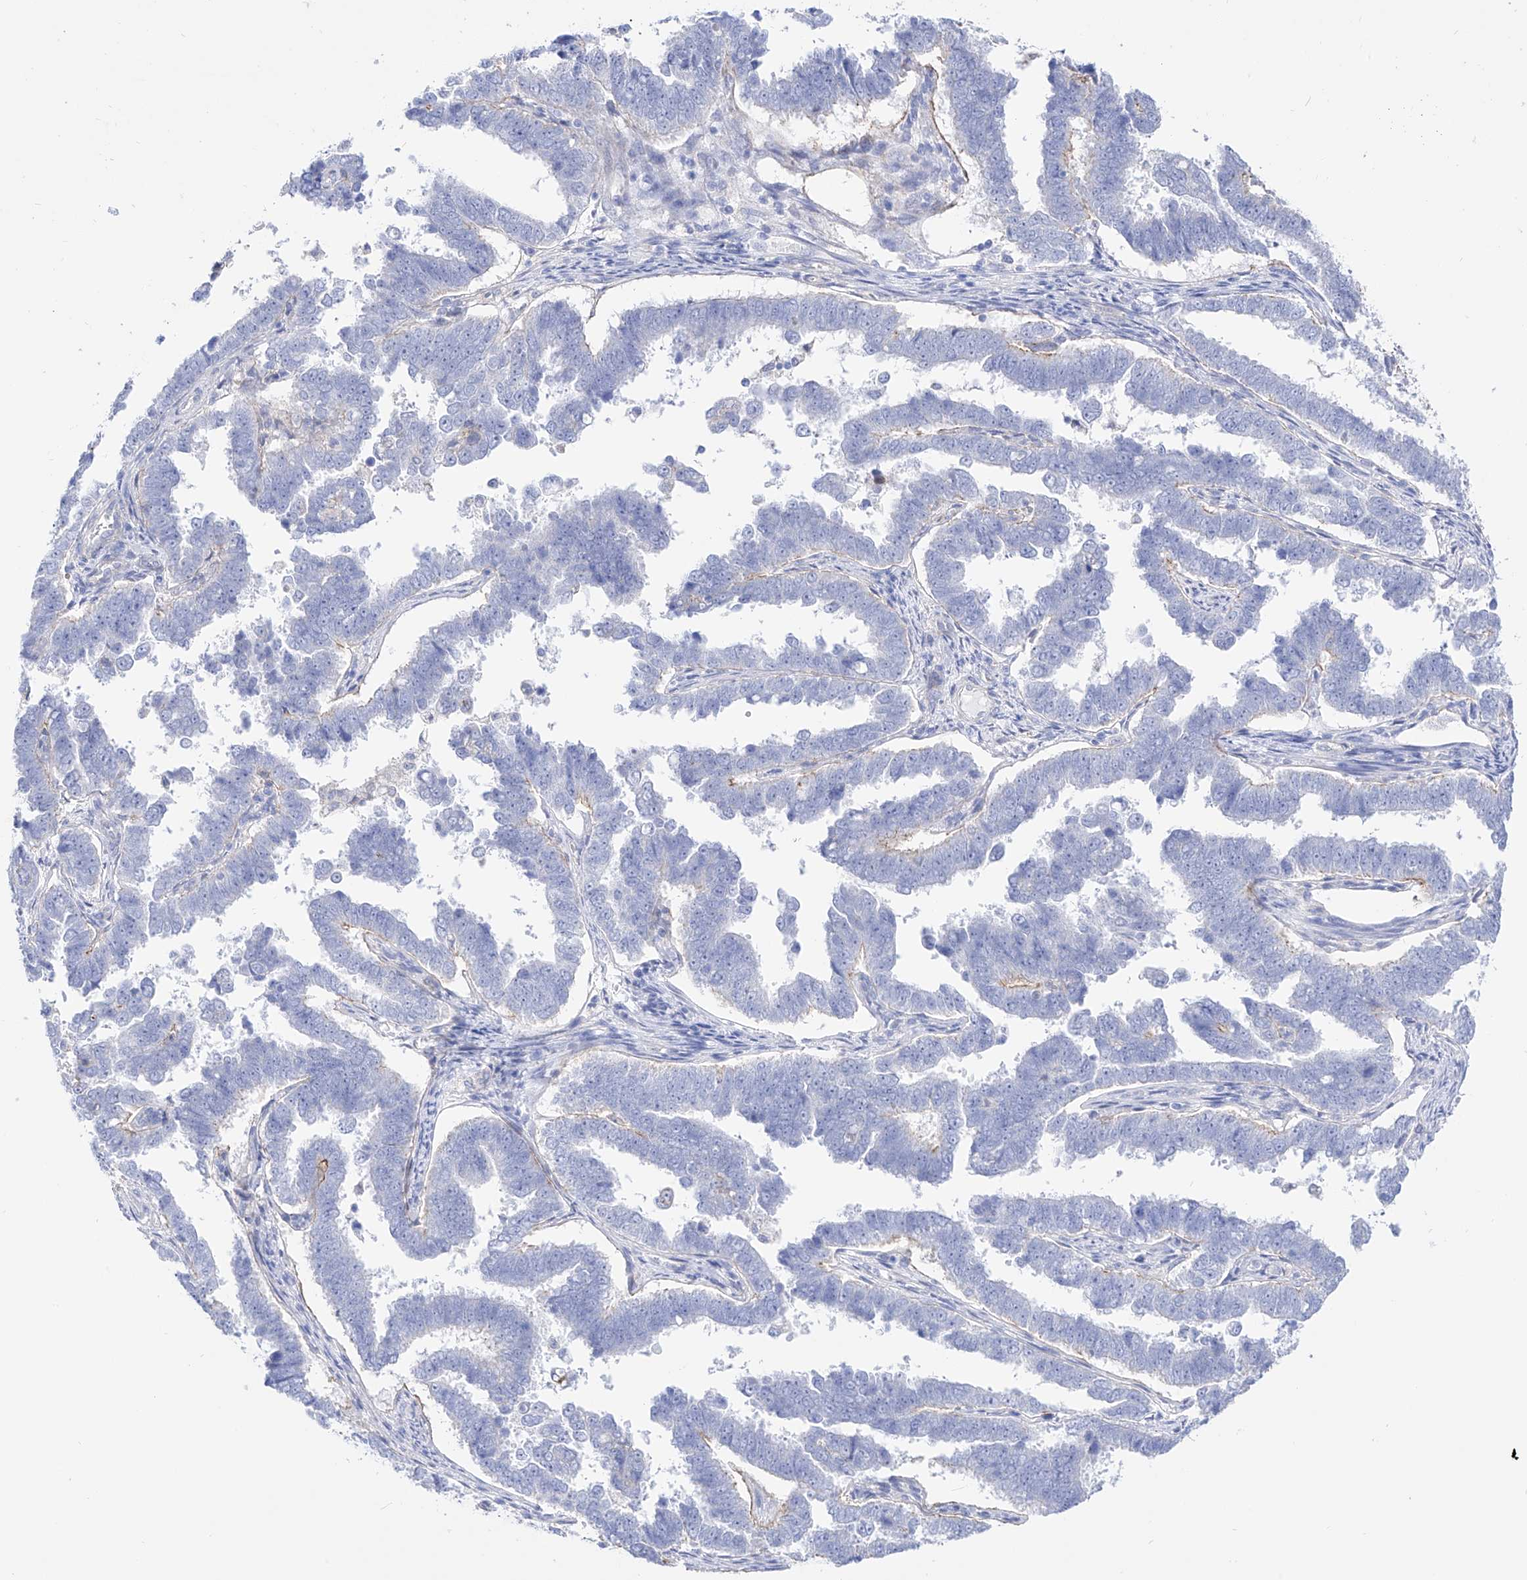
{"staining": {"intensity": "weak", "quantity": "<25%", "location": "cytoplasmic/membranous"}, "tissue": "endometrial cancer", "cell_type": "Tumor cells", "image_type": "cancer", "snomed": [{"axis": "morphology", "description": "Adenocarcinoma, NOS"}, {"axis": "topography", "description": "Endometrium"}], "caption": "Endometrial adenocarcinoma was stained to show a protein in brown. There is no significant positivity in tumor cells.", "gene": "ZNF653", "patient": {"sex": "female", "age": 75}}